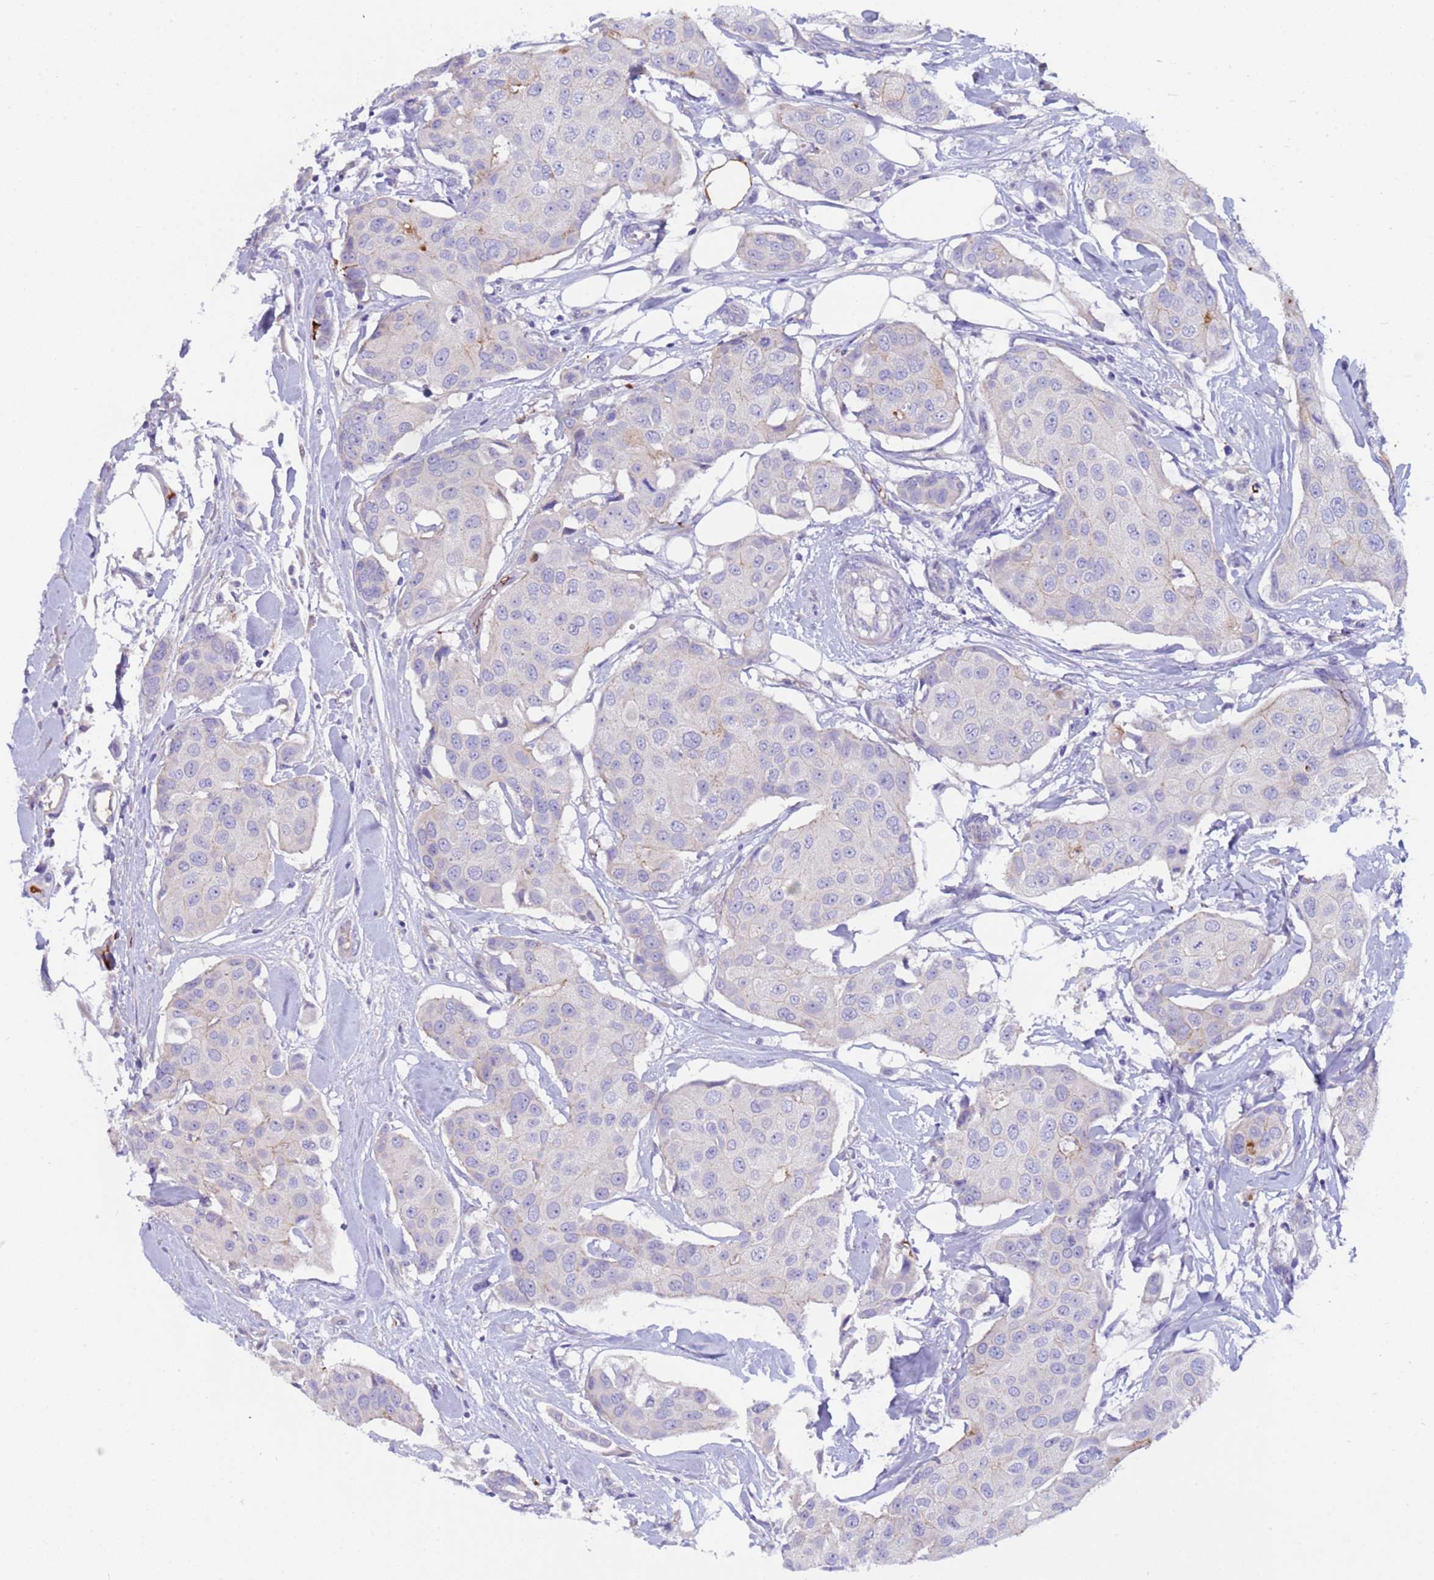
{"staining": {"intensity": "negative", "quantity": "none", "location": "none"}, "tissue": "breast cancer", "cell_type": "Tumor cells", "image_type": "cancer", "snomed": [{"axis": "morphology", "description": "Duct carcinoma"}, {"axis": "topography", "description": "Breast"}, {"axis": "topography", "description": "Lymph node"}], "caption": "The immunohistochemistry image has no significant positivity in tumor cells of infiltrating ductal carcinoma (breast) tissue.", "gene": "C4orf46", "patient": {"sex": "female", "age": 80}}